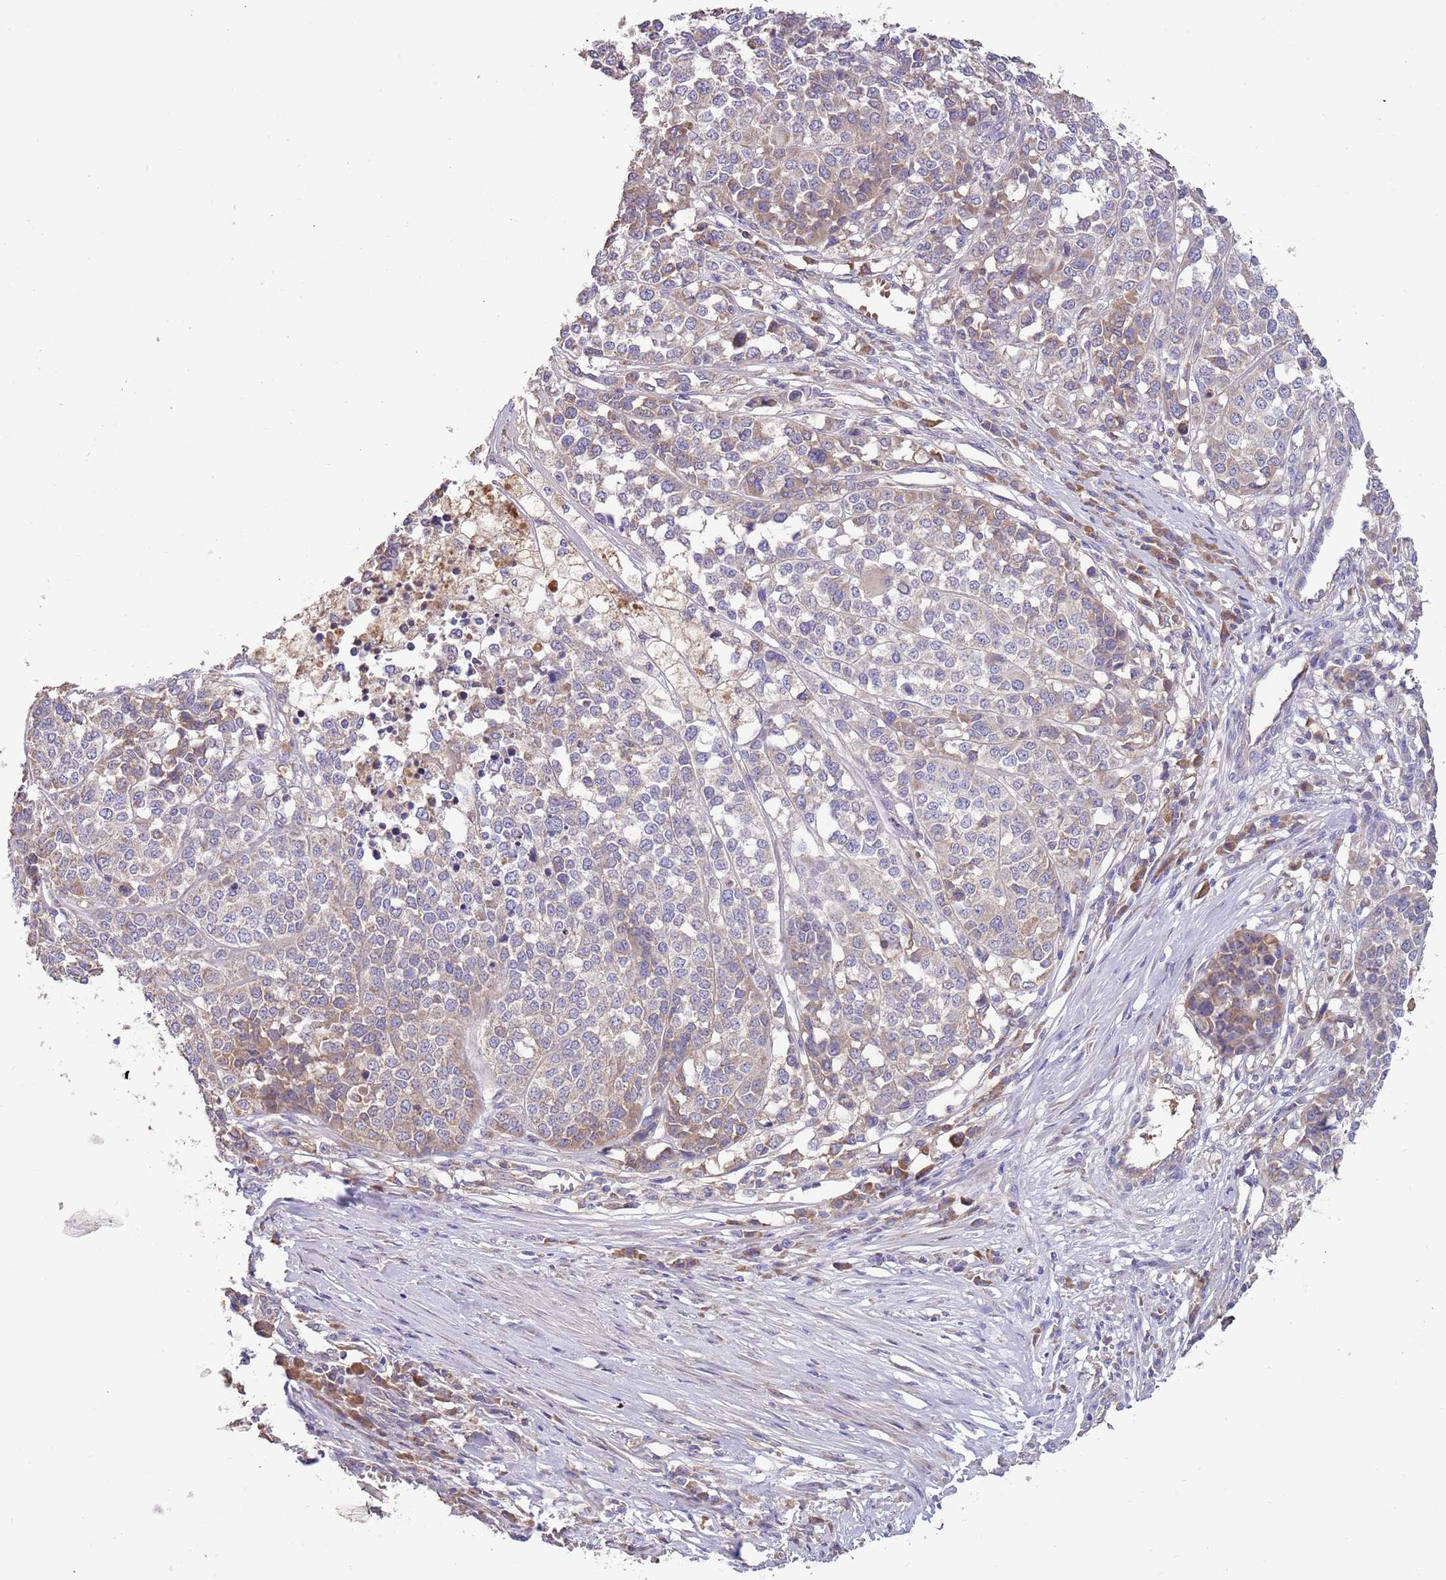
{"staining": {"intensity": "weak", "quantity": "<25%", "location": "cytoplasmic/membranous"}, "tissue": "melanoma", "cell_type": "Tumor cells", "image_type": "cancer", "snomed": [{"axis": "morphology", "description": "Malignant melanoma, Metastatic site"}, {"axis": "topography", "description": "Lymph node"}], "caption": "Melanoma stained for a protein using IHC exhibits no expression tumor cells.", "gene": "TRMO", "patient": {"sex": "male", "age": 44}}